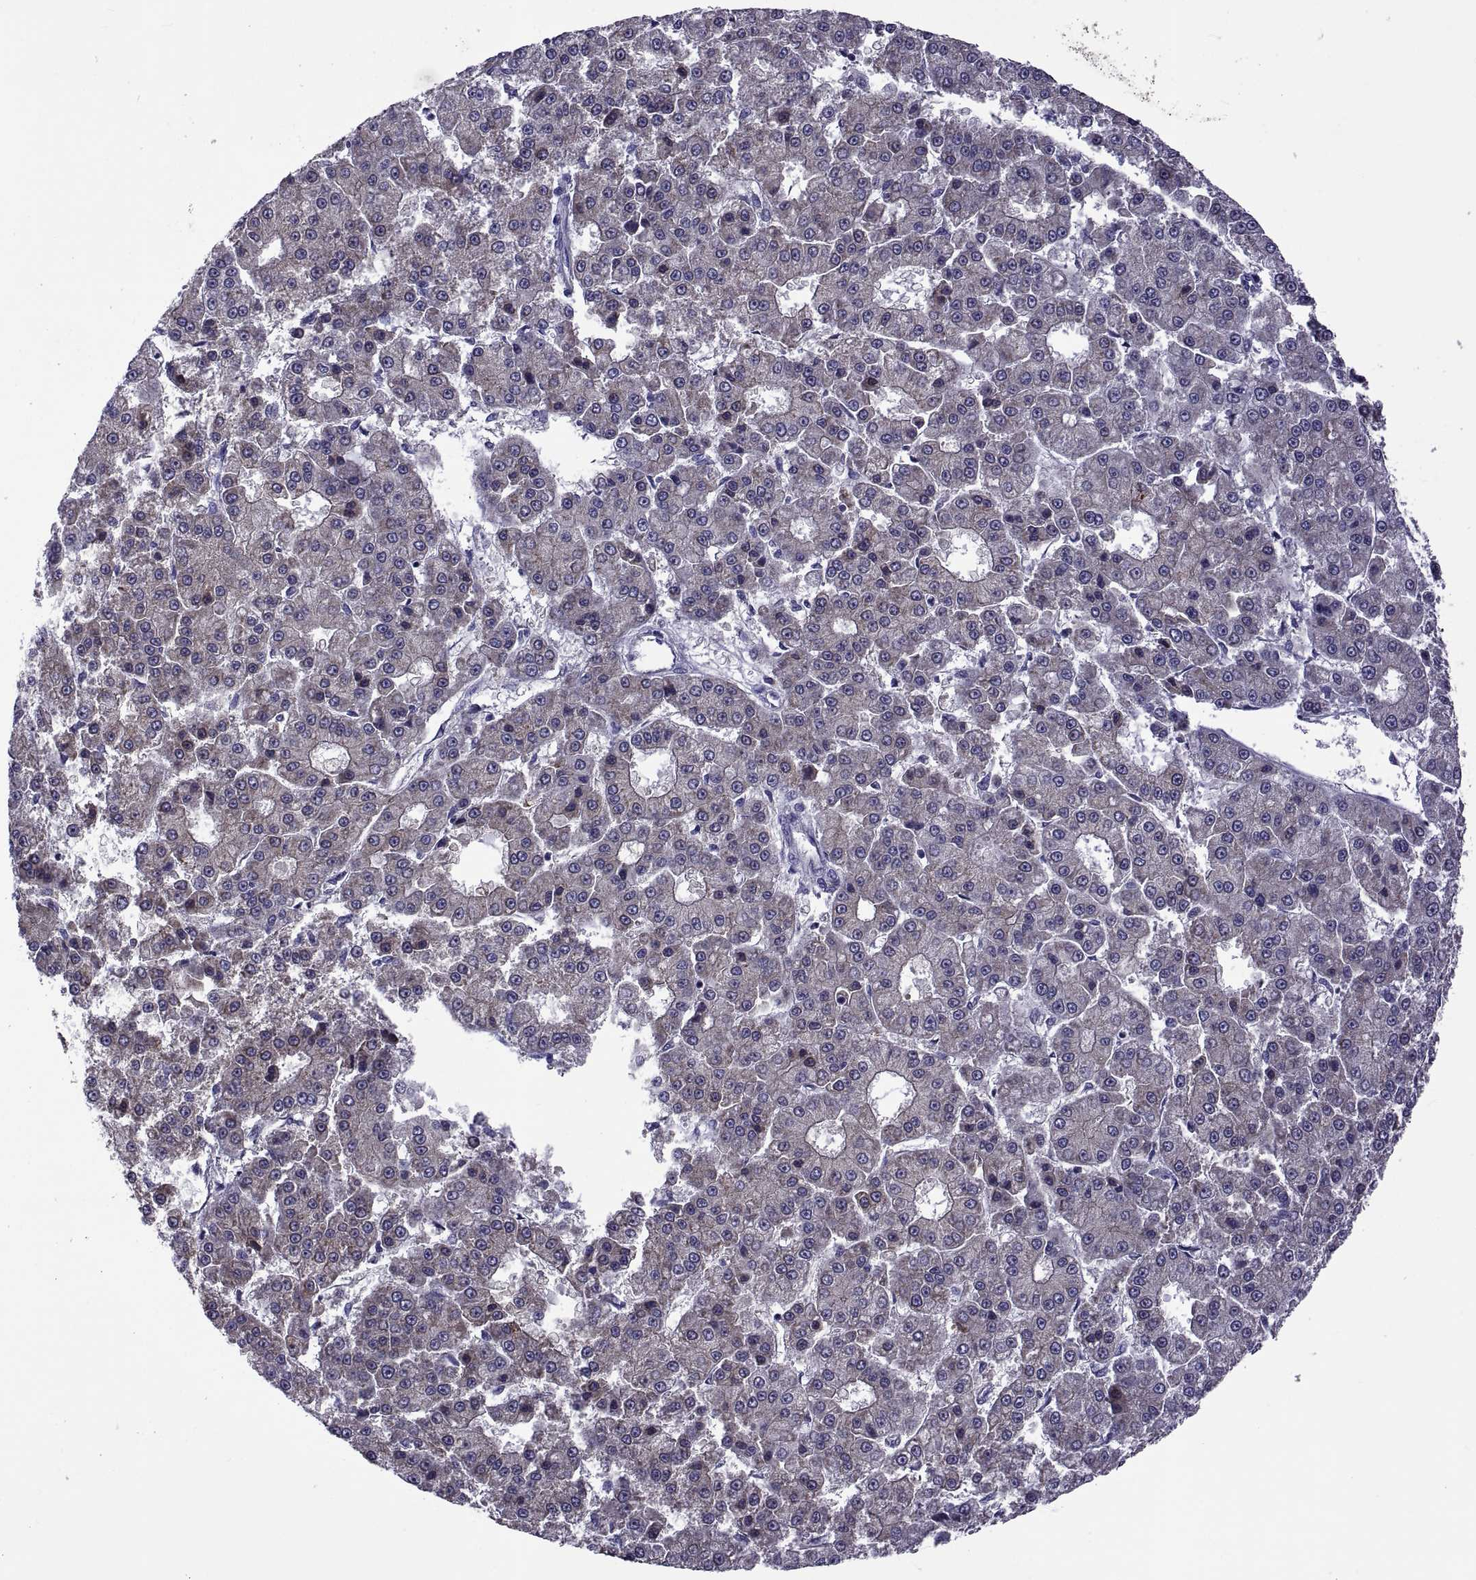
{"staining": {"intensity": "weak", "quantity": ">75%", "location": "cytoplasmic/membranous"}, "tissue": "liver cancer", "cell_type": "Tumor cells", "image_type": "cancer", "snomed": [{"axis": "morphology", "description": "Carcinoma, Hepatocellular, NOS"}, {"axis": "topography", "description": "Liver"}], "caption": "Protein staining of liver hepatocellular carcinoma tissue demonstrates weak cytoplasmic/membranous expression in approximately >75% of tumor cells.", "gene": "TMC3", "patient": {"sex": "male", "age": 70}}